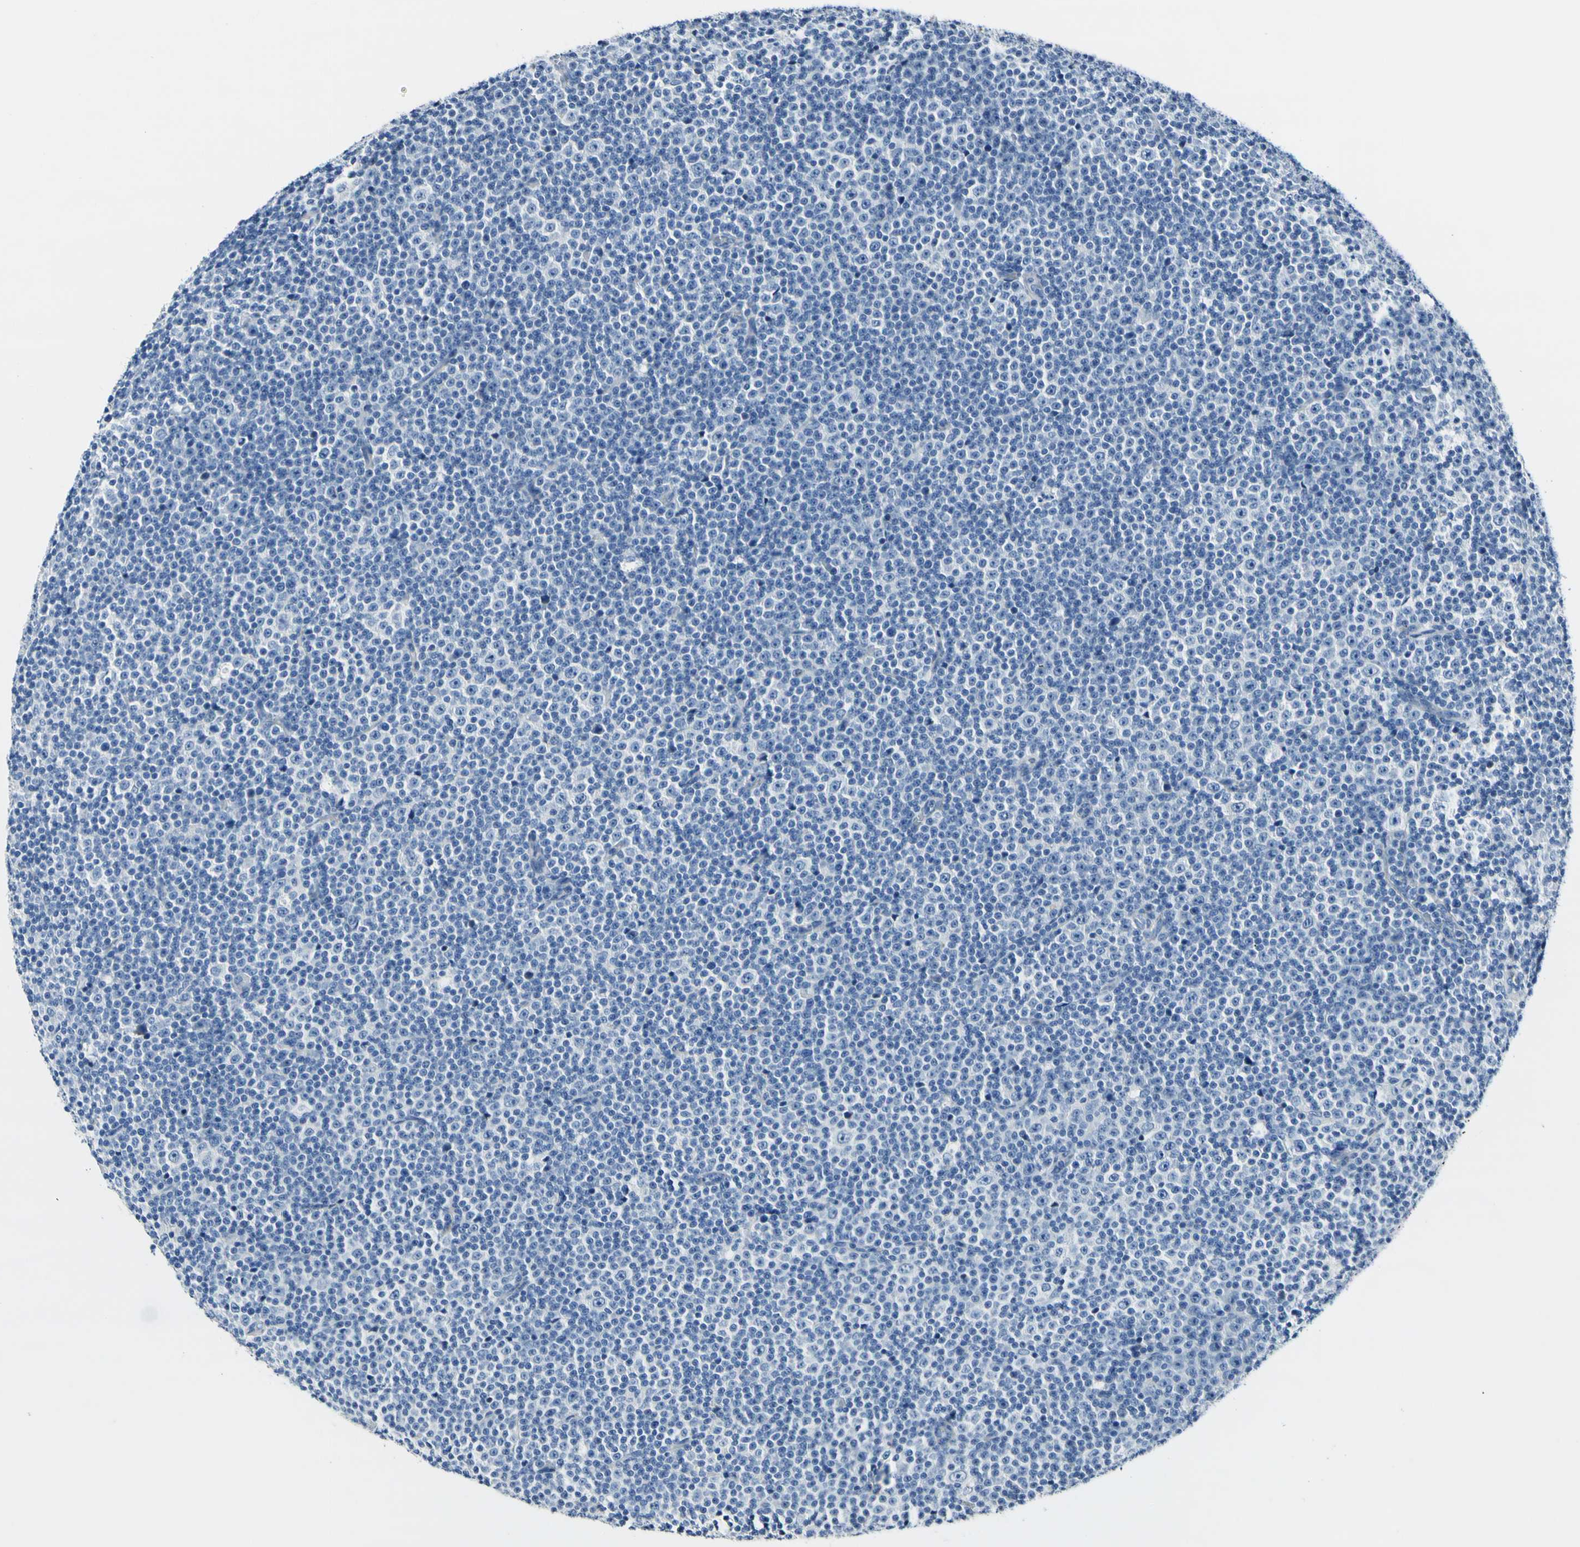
{"staining": {"intensity": "negative", "quantity": "none", "location": "none"}, "tissue": "lymphoma", "cell_type": "Tumor cells", "image_type": "cancer", "snomed": [{"axis": "morphology", "description": "Malignant lymphoma, non-Hodgkin's type, Low grade"}, {"axis": "topography", "description": "Lymph node"}], "caption": "Malignant lymphoma, non-Hodgkin's type (low-grade) was stained to show a protein in brown. There is no significant positivity in tumor cells.", "gene": "COL6A3", "patient": {"sex": "female", "age": 67}}